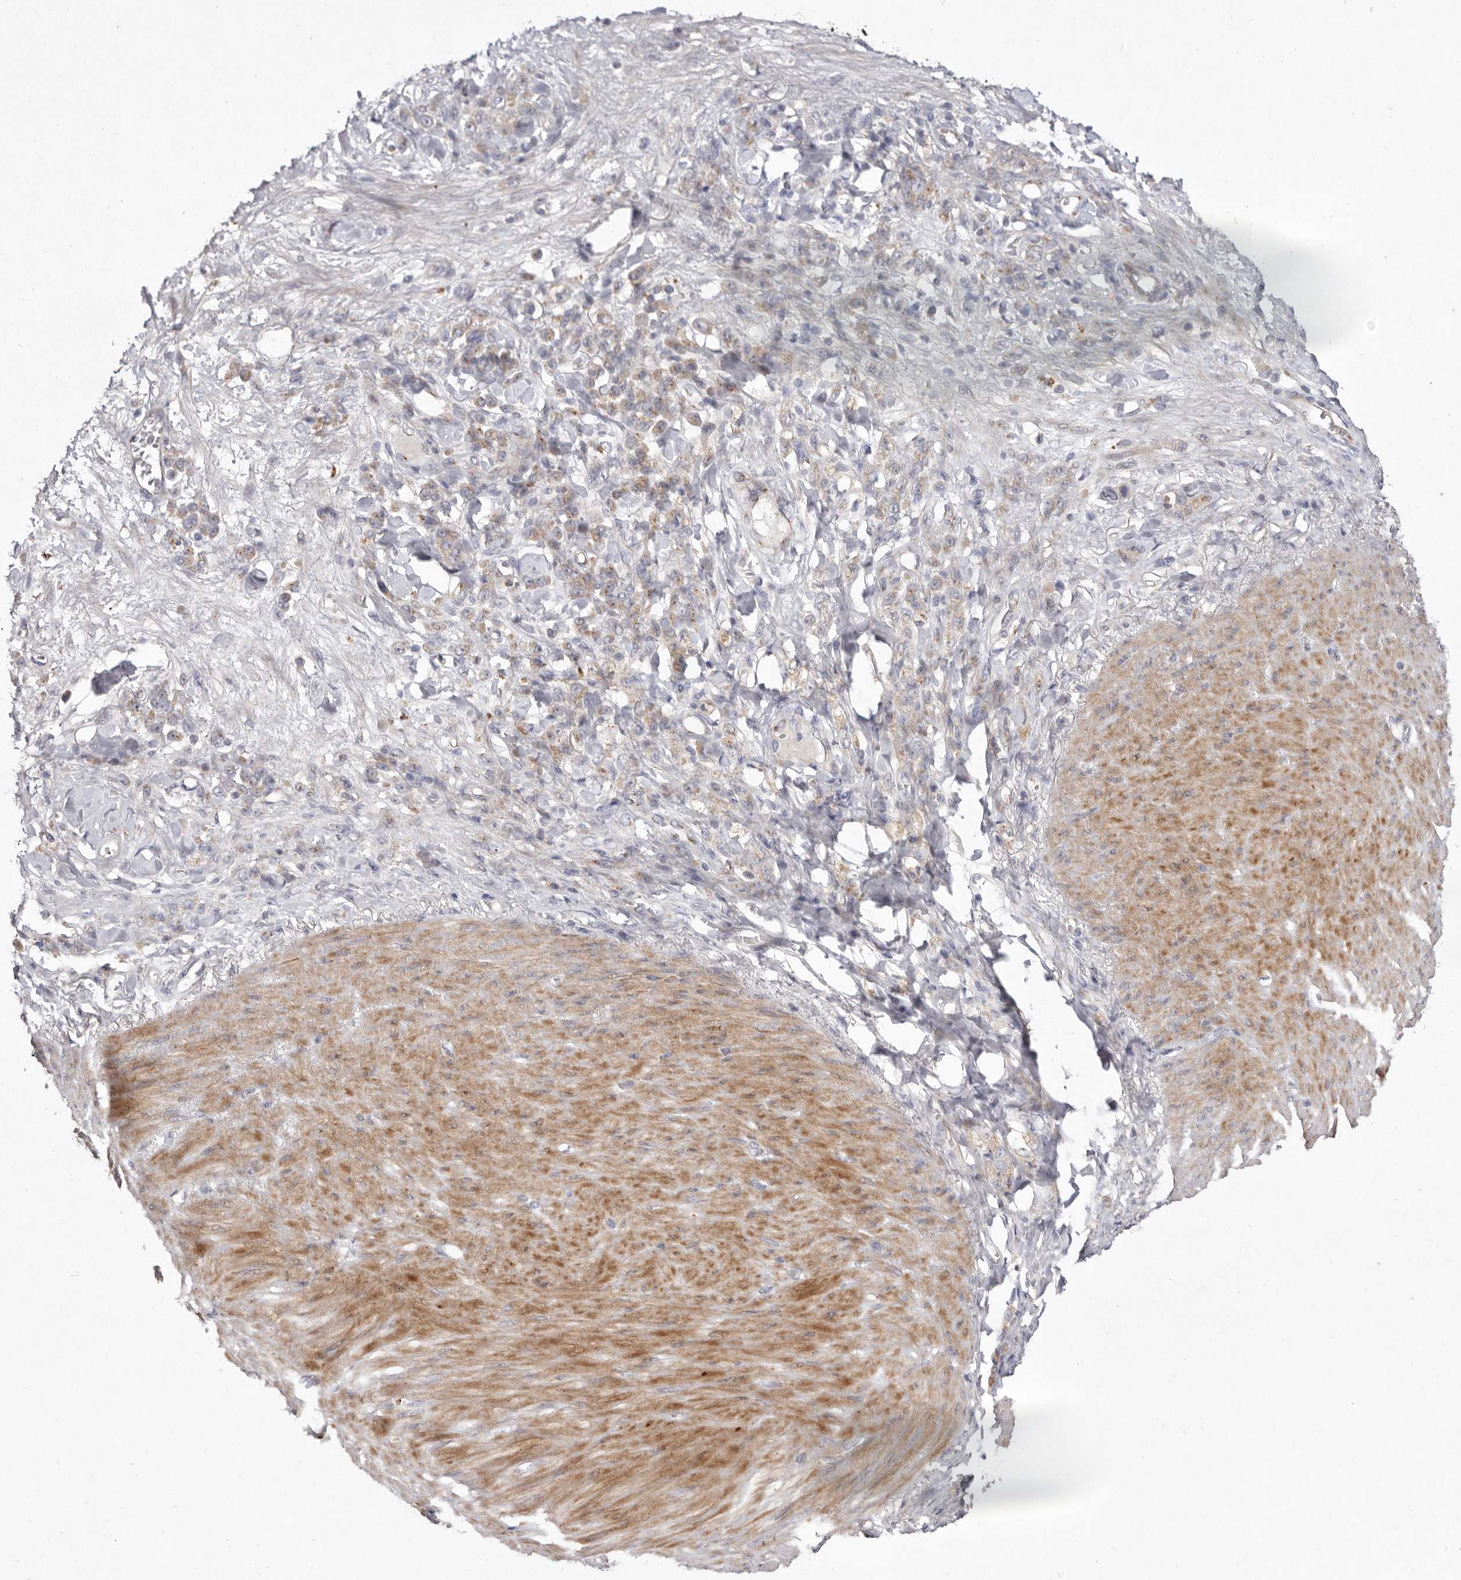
{"staining": {"intensity": "weak", "quantity": ">75%", "location": "cytoplasmic/membranous"}, "tissue": "stomach cancer", "cell_type": "Tumor cells", "image_type": "cancer", "snomed": [{"axis": "morphology", "description": "Normal tissue, NOS"}, {"axis": "morphology", "description": "Adenocarcinoma, NOS"}, {"axis": "topography", "description": "Stomach"}], "caption": "This is an image of immunohistochemistry (IHC) staining of stomach cancer (adenocarcinoma), which shows weak expression in the cytoplasmic/membranous of tumor cells.", "gene": "USP24", "patient": {"sex": "male", "age": 82}}